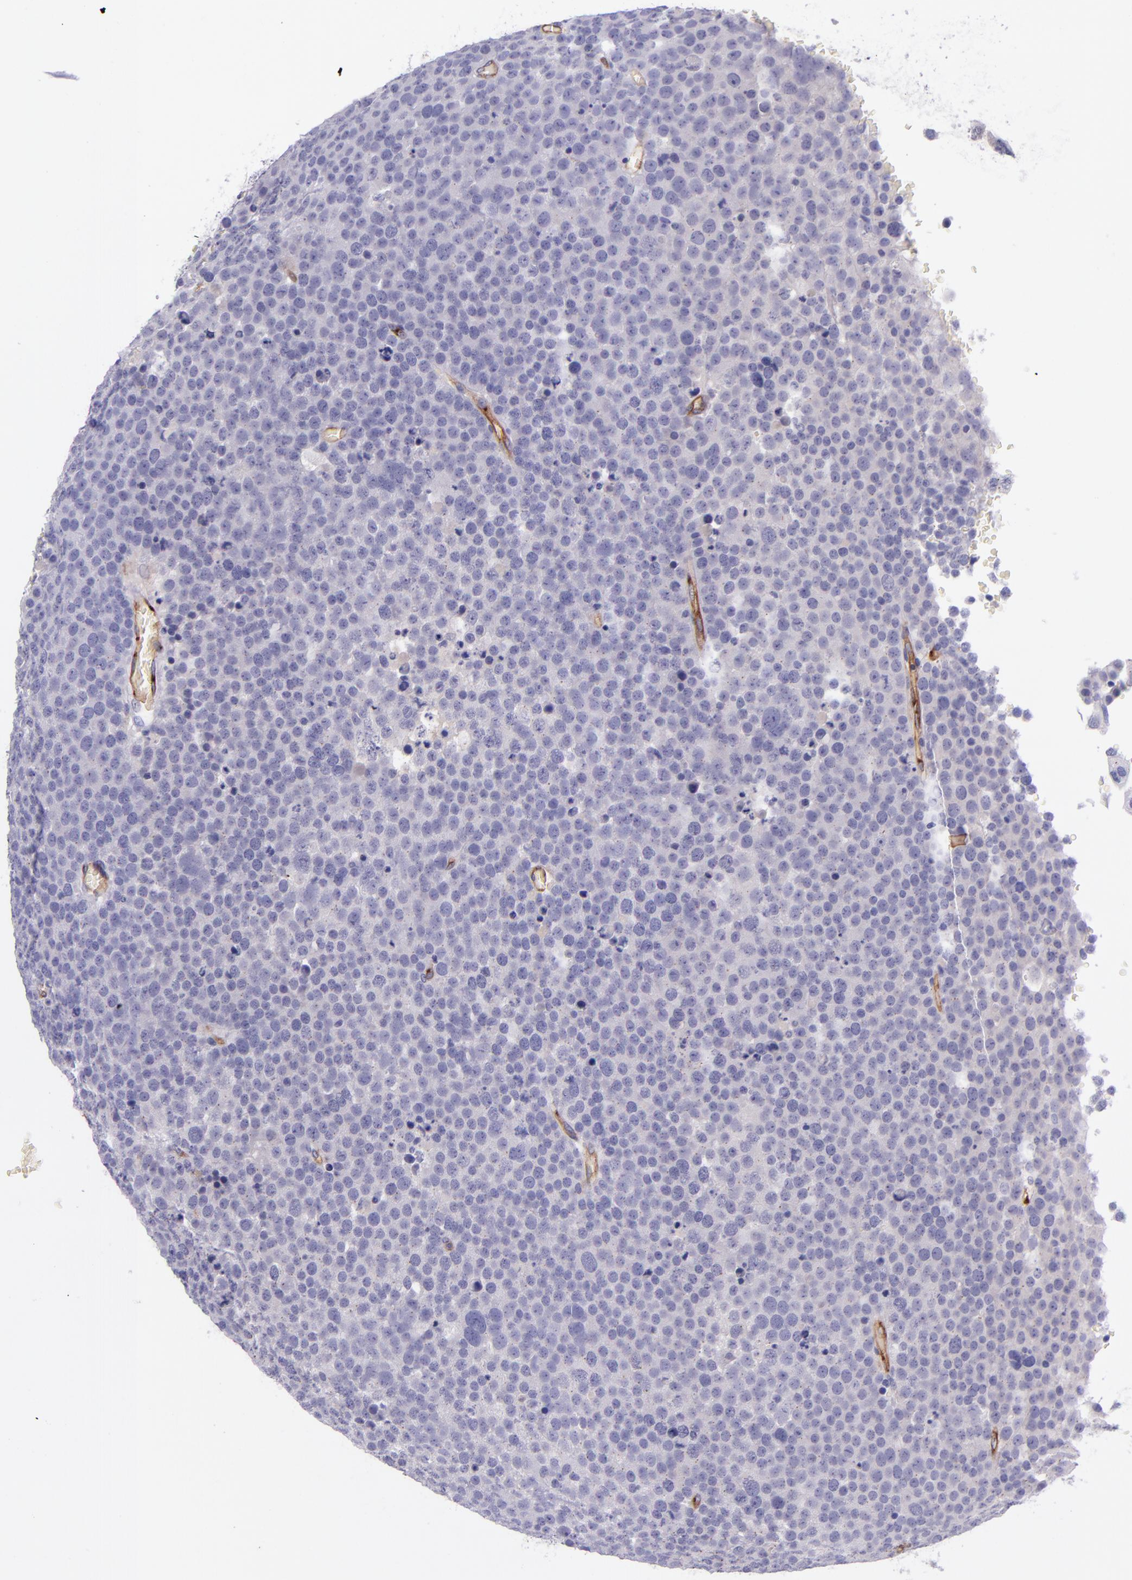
{"staining": {"intensity": "negative", "quantity": "none", "location": "none"}, "tissue": "testis cancer", "cell_type": "Tumor cells", "image_type": "cancer", "snomed": [{"axis": "morphology", "description": "Seminoma, NOS"}, {"axis": "topography", "description": "Testis"}], "caption": "IHC of testis seminoma demonstrates no positivity in tumor cells.", "gene": "NOS3", "patient": {"sex": "male", "age": 71}}